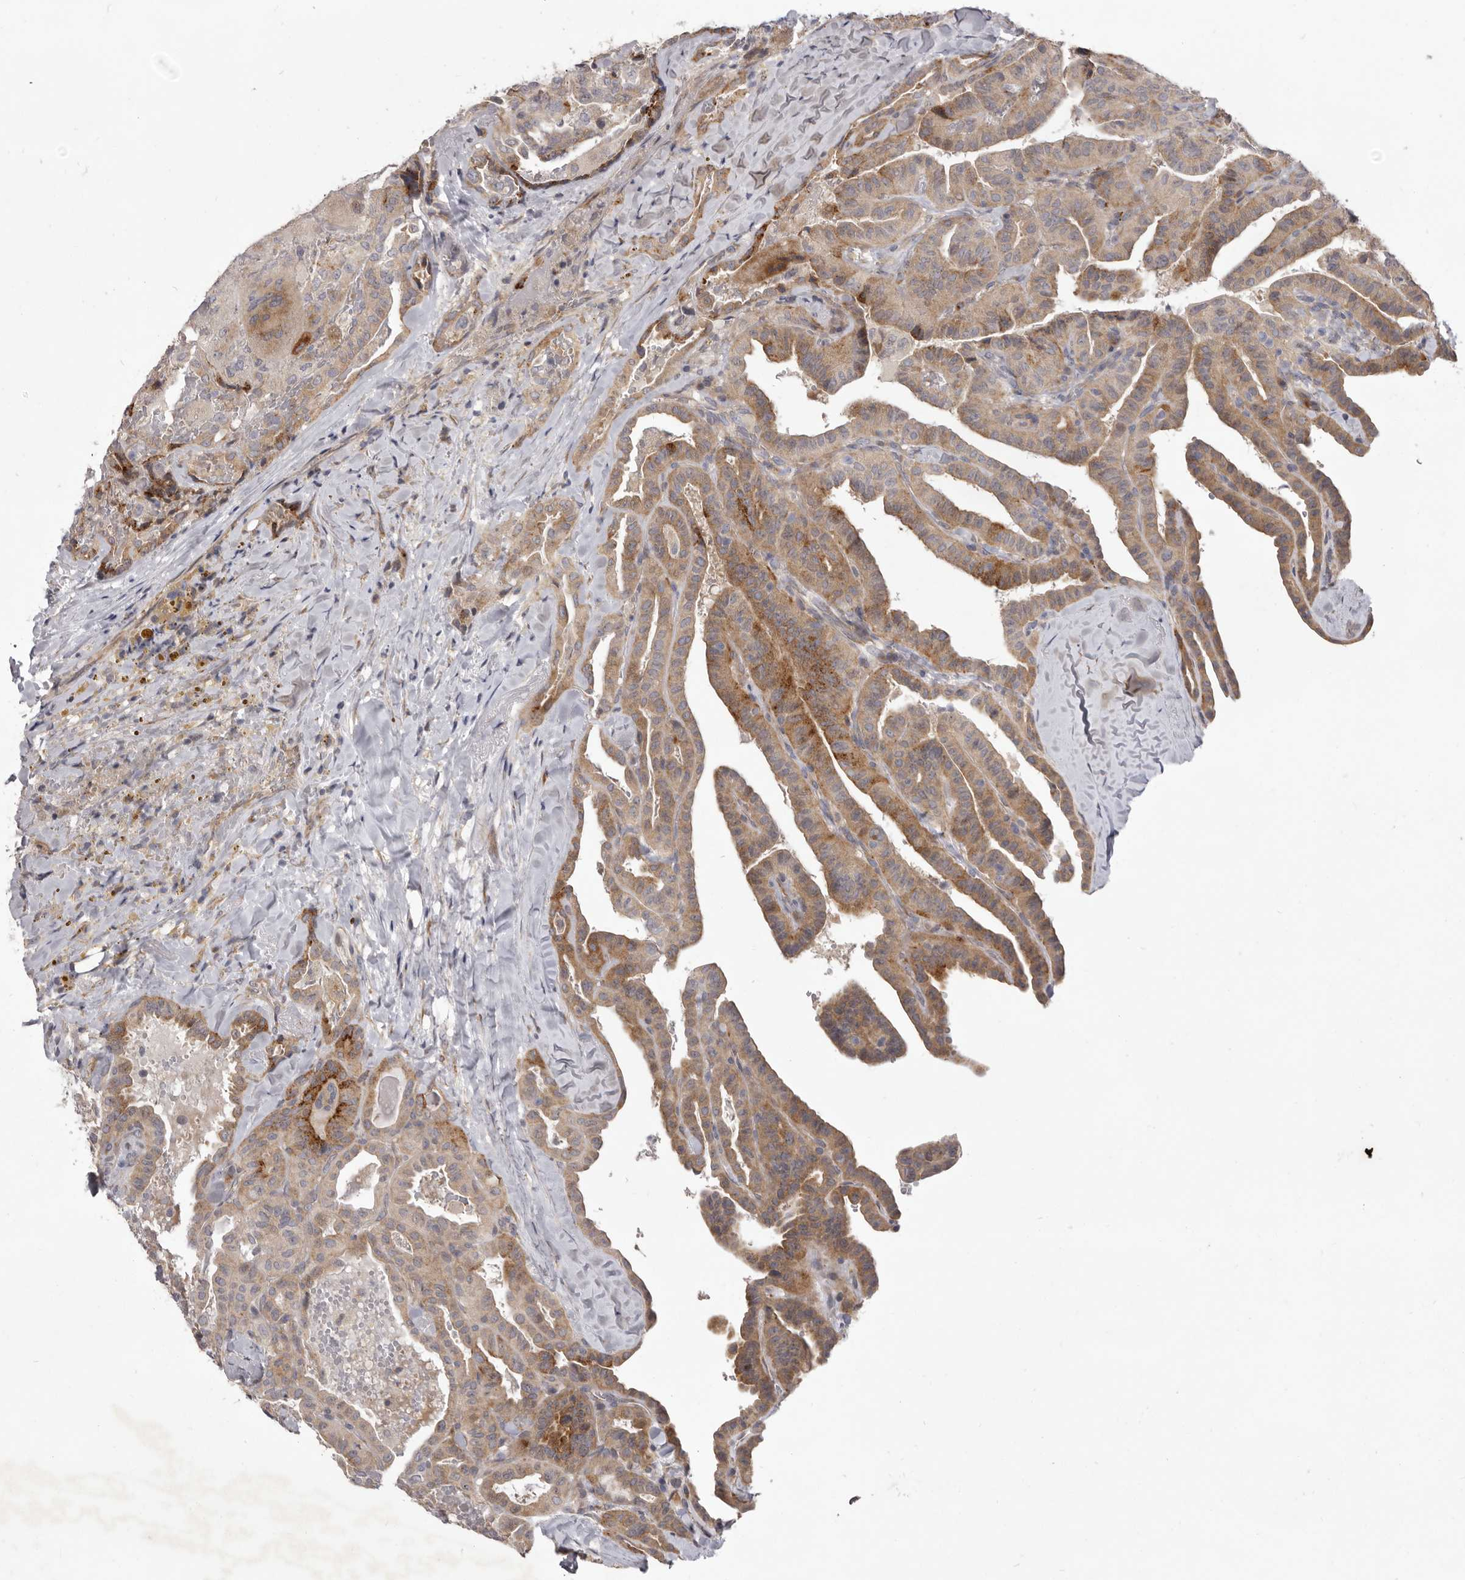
{"staining": {"intensity": "moderate", "quantity": ">75%", "location": "cytoplasmic/membranous"}, "tissue": "thyroid cancer", "cell_type": "Tumor cells", "image_type": "cancer", "snomed": [{"axis": "morphology", "description": "Papillary adenocarcinoma, NOS"}, {"axis": "topography", "description": "Thyroid gland"}], "caption": "Tumor cells reveal medium levels of moderate cytoplasmic/membranous staining in about >75% of cells in human papillary adenocarcinoma (thyroid).", "gene": "TBC1D8B", "patient": {"sex": "male", "age": 77}}